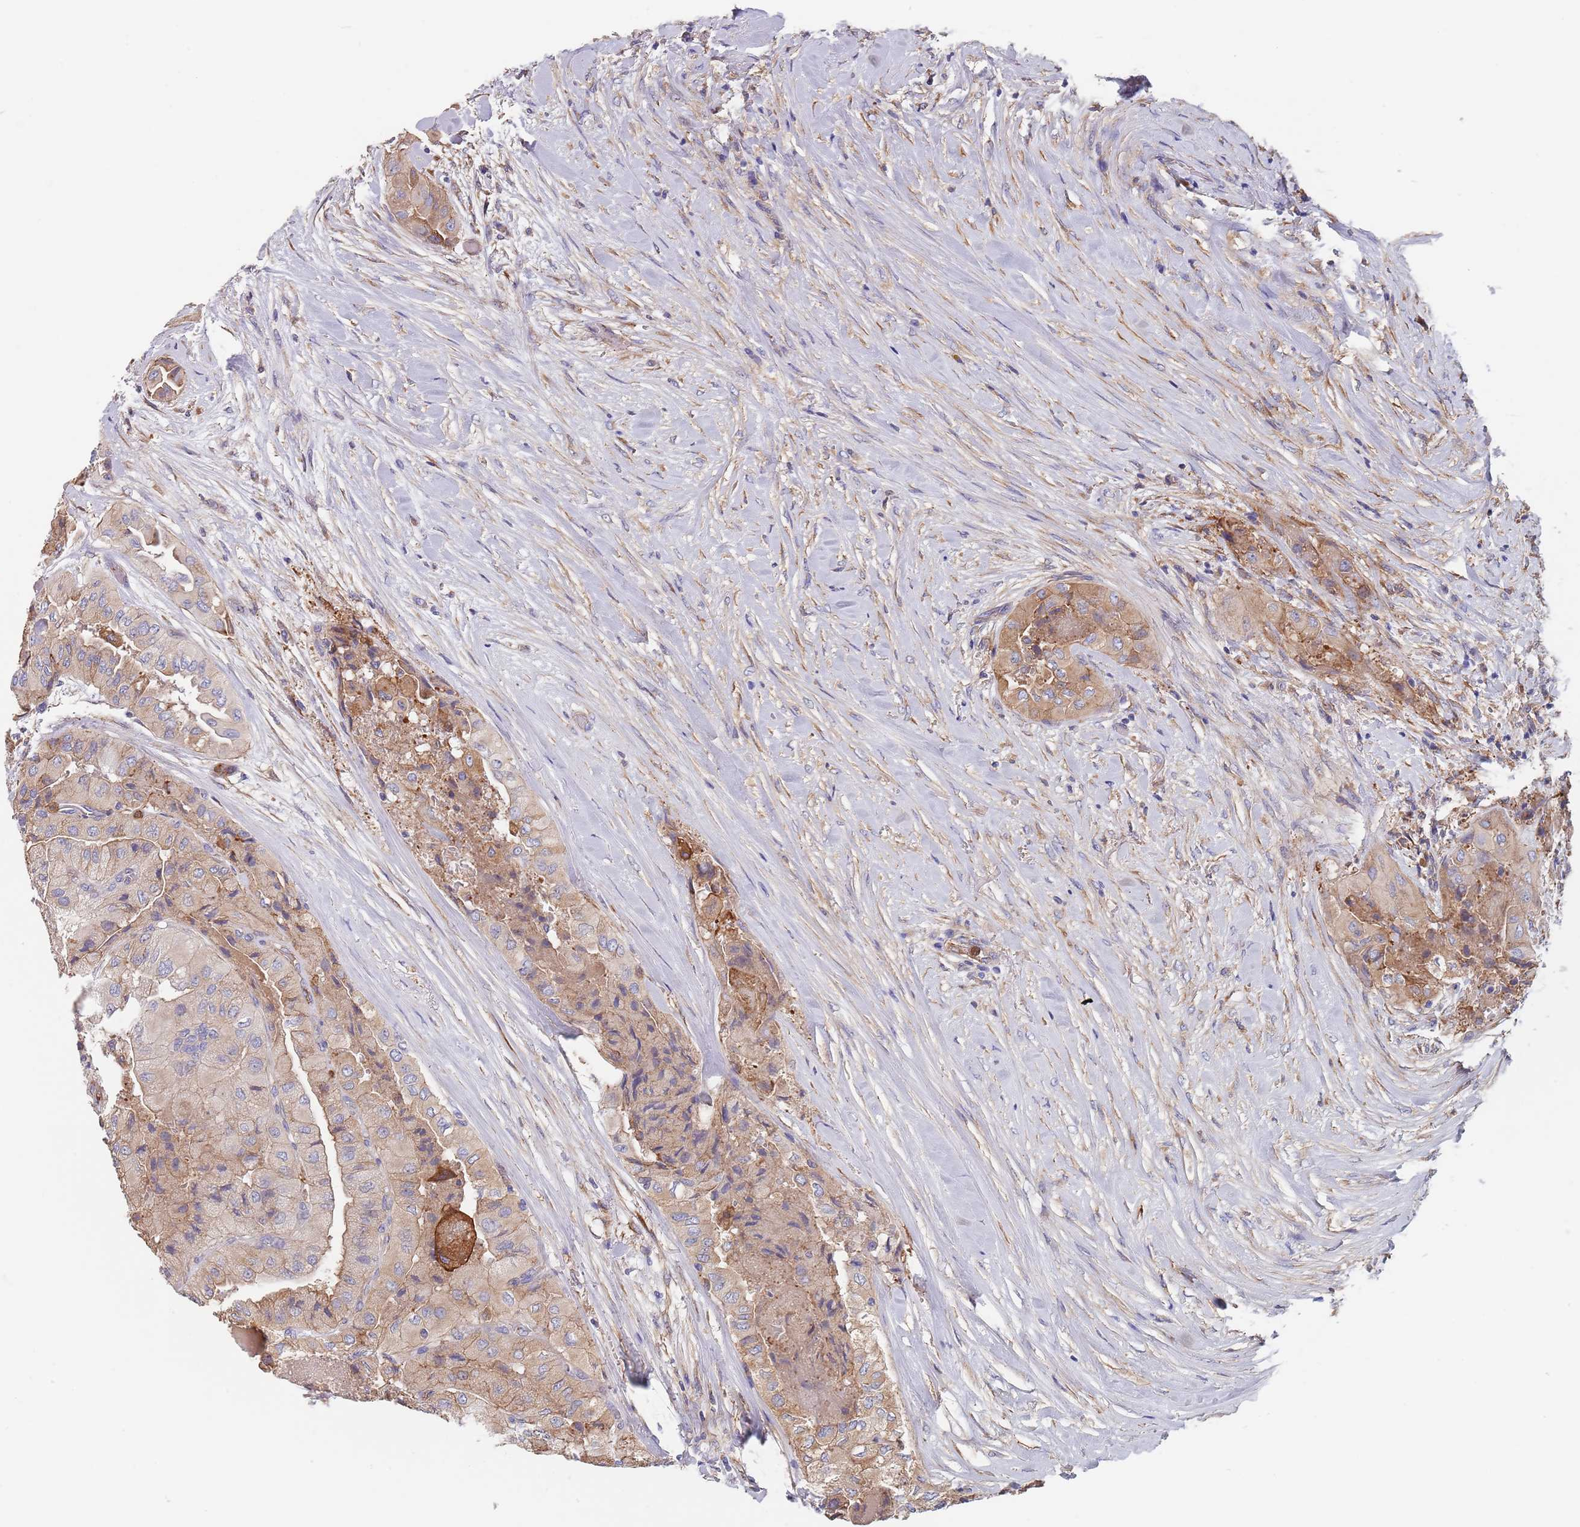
{"staining": {"intensity": "weak", "quantity": "25%-75%", "location": "cytoplasmic/membranous"}, "tissue": "thyroid cancer", "cell_type": "Tumor cells", "image_type": "cancer", "snomed": [{"axis": "morphology", "description": "Normal tissue, NOS"}, {"axis": "morphology", "description": "Papillary adenocarcinoma, NOS"}, {"axis": "topography", "description": "Thyroid gland"}], "caption": "Weak cytoplasmic/membranous staining is identified in approximately 25%-75% of tumor cells in papillary adenocarcinoma (thyroid).", "gene": "DCUN1D3", "patient": {"sex": "female", "age": 59}}